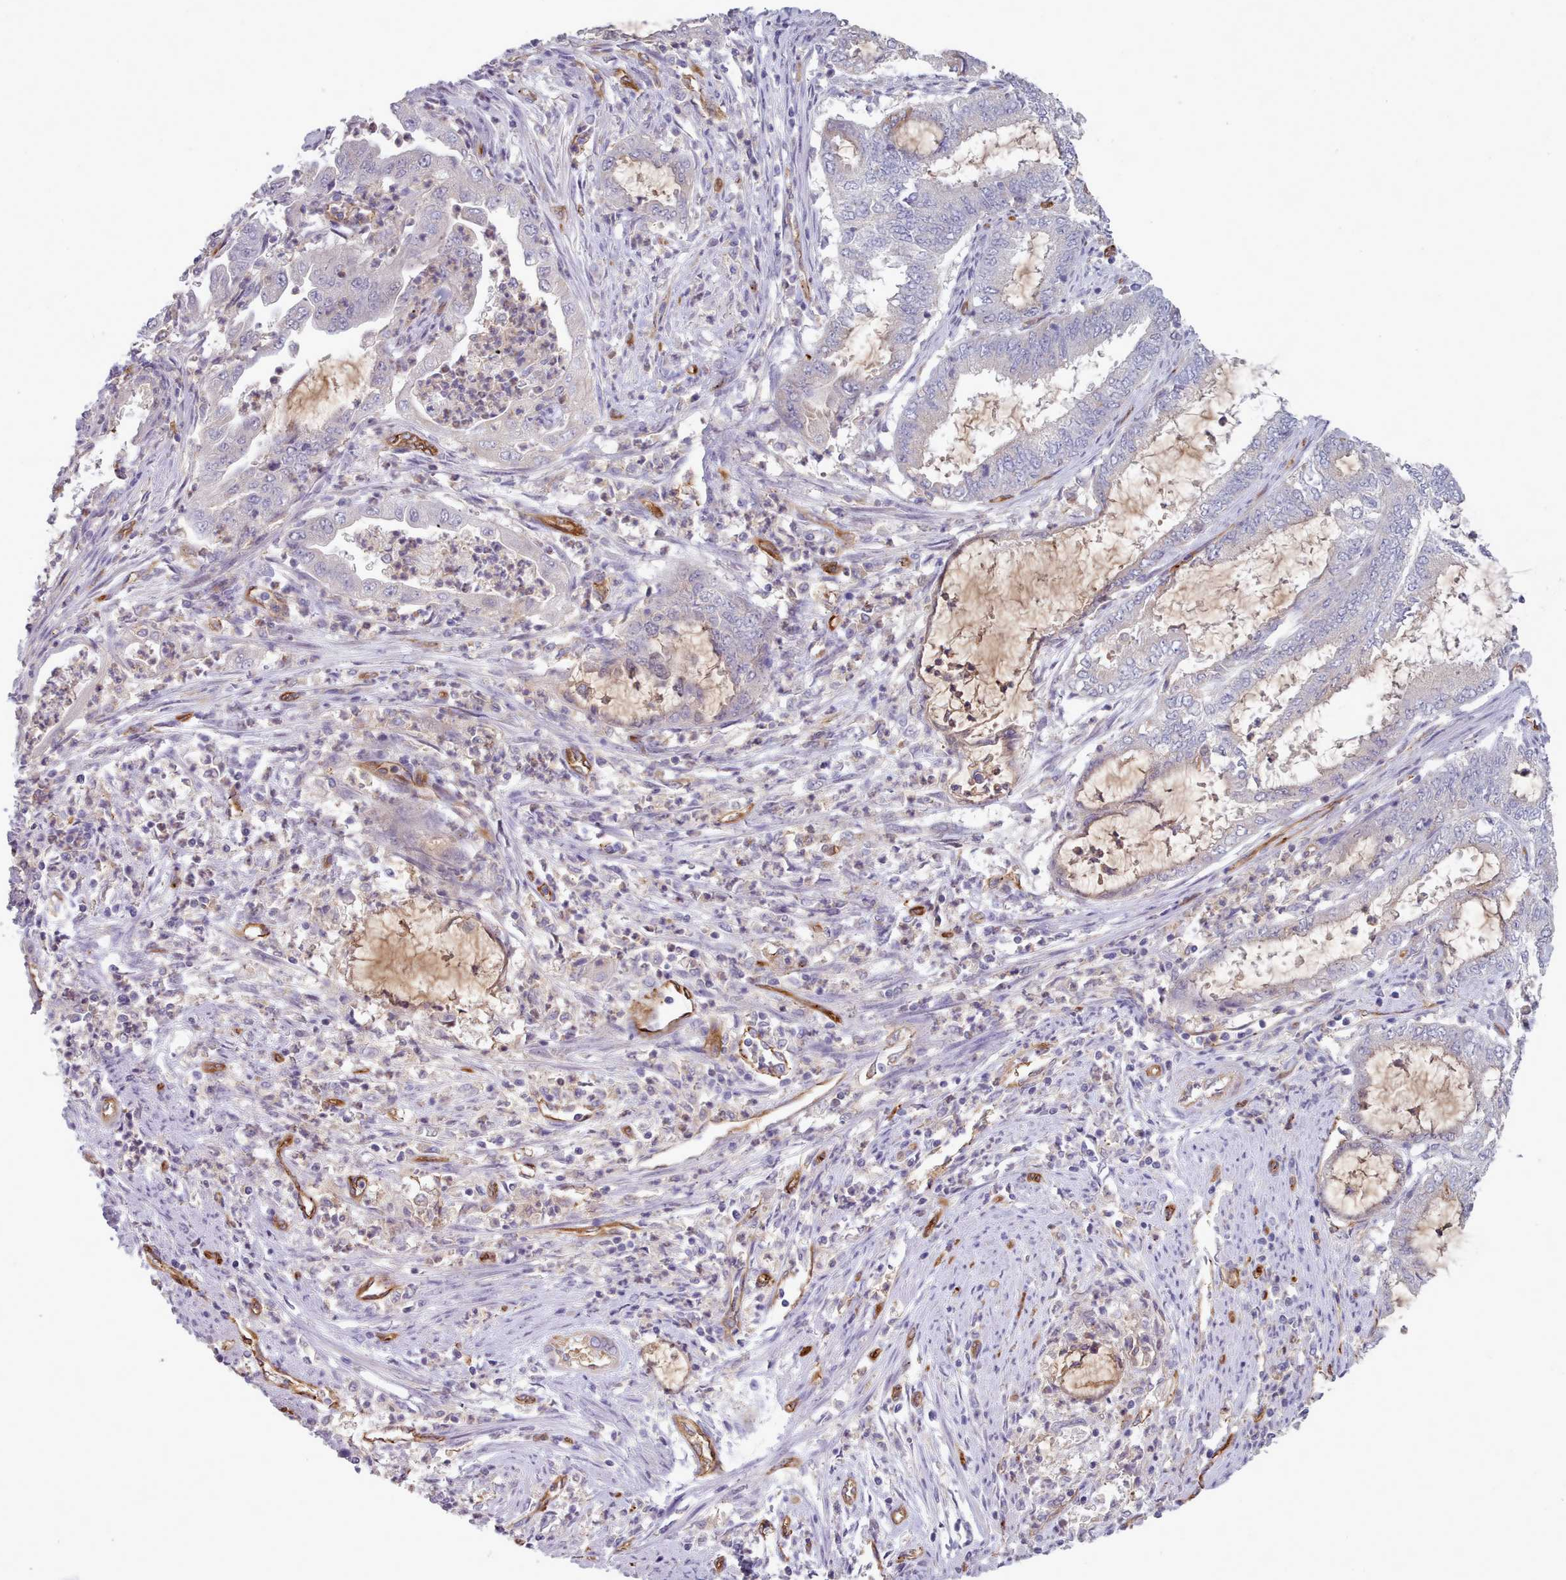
{"staining": {"intensity": "negative", "quantity": "none", "location": "none"}, "tissue": "endometrial cancer", "cell_type": "Tumor cells", "image_type": "cancer", "snomed": [{"axis": "morphology", "description": "Adenocarcinoma, NOS"}, {"axis": "topography", "description": "Endometrium"}], "caption": "Endometrial adenocarcinoma was stained to show a protein in brown. There is no significant positivity in tumor cells.", "gene": "CD300LF", "patient": {"sex": "female", "age": 51}}